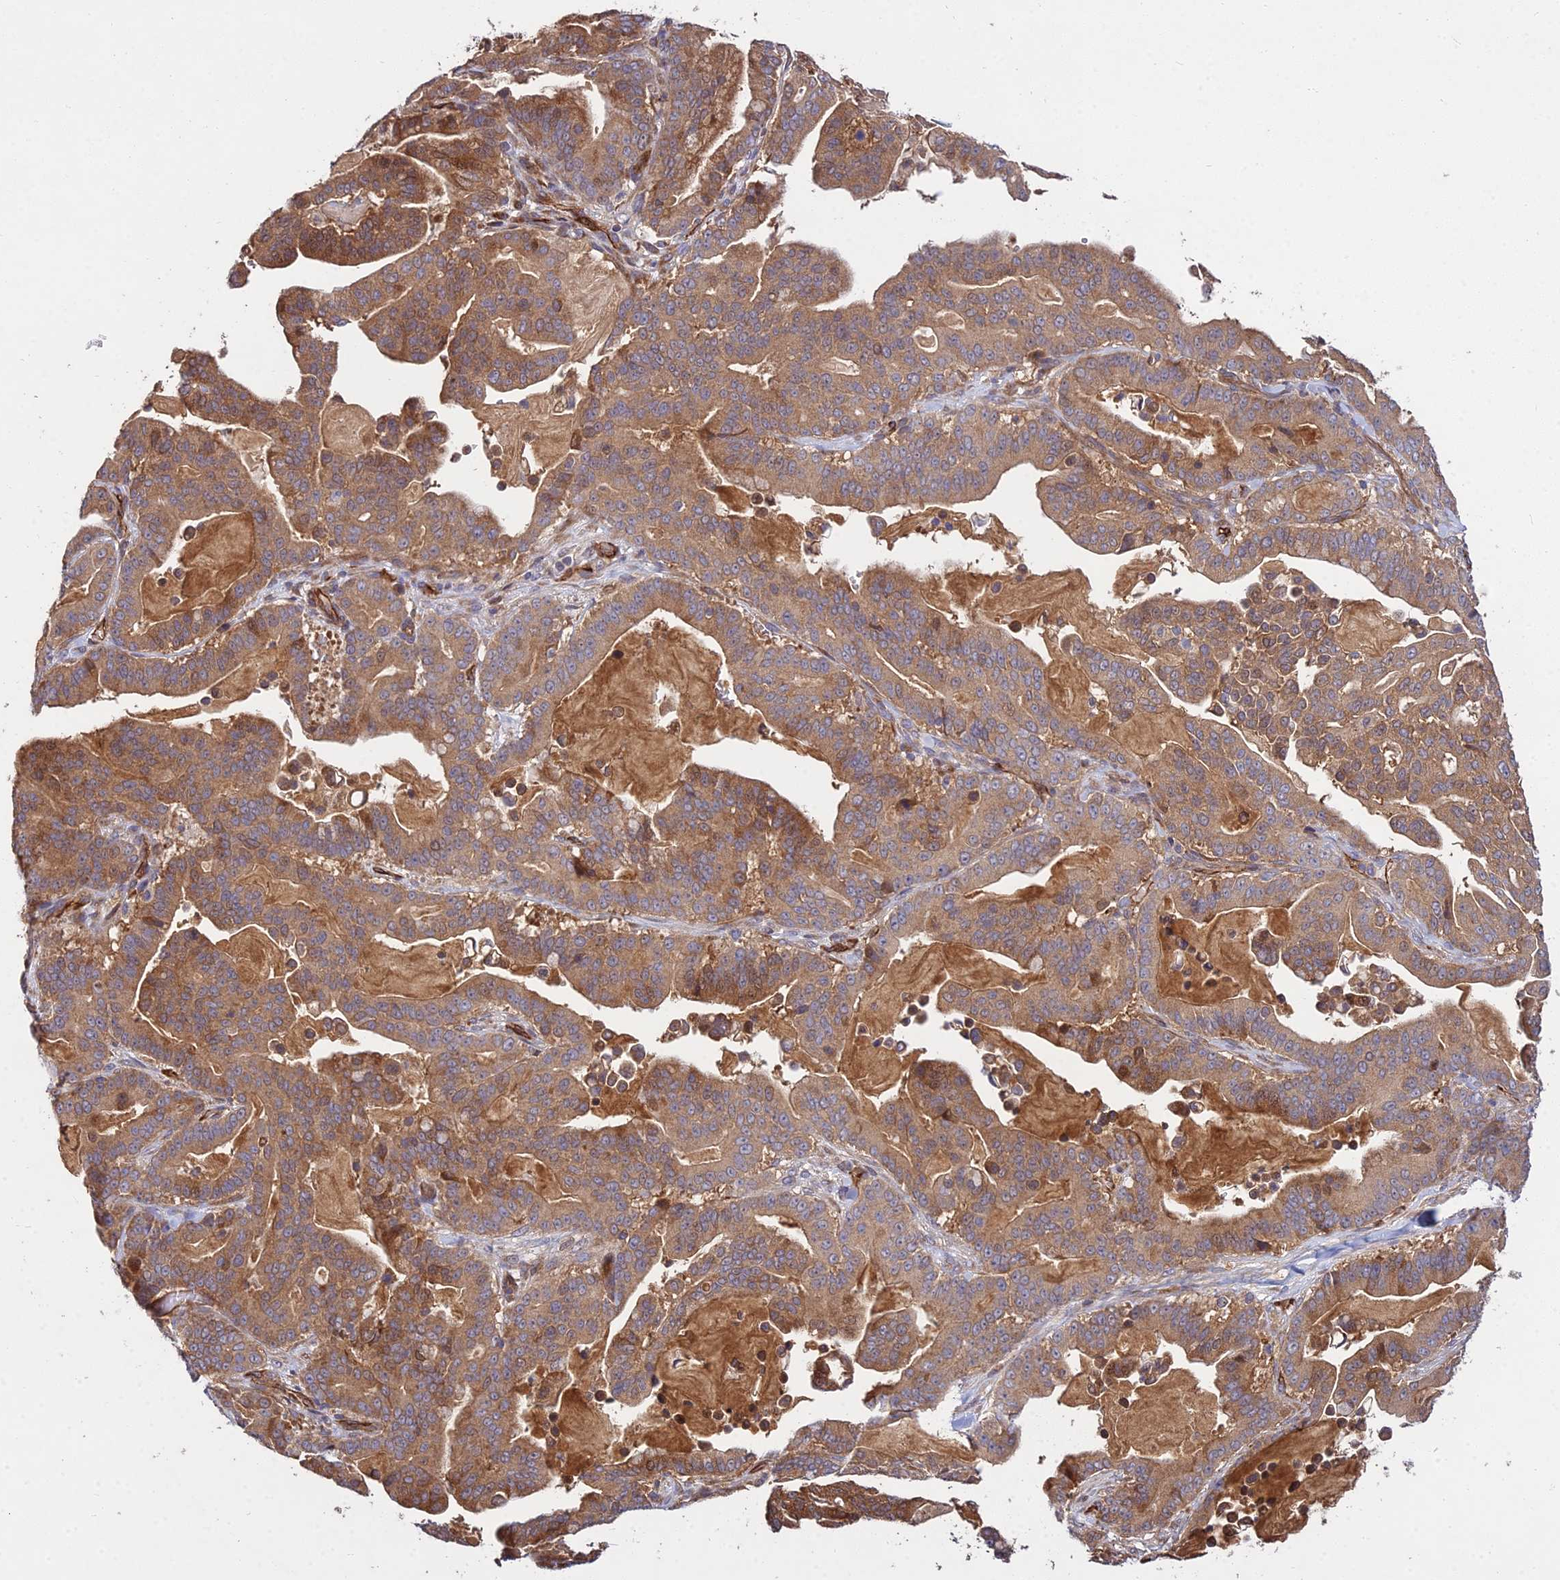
{"staining": {"intensity": "moderate", "quantity": ">75%", "location": "cytoplasmic/membranous"}, "tissue": "pancreatic cancer", "cell_type": "Tumor cells", "image_type": "cancer", "snomed": [{"axis": "morphology", "description": "Adenocarcinoma, NOS"}, {"axis": "topography", "description": "Pancreas"}], "caption": "A histopathology image of human pancreatic cancer (adenocarcinoma) stained for a protein reveals moderate cytoplasmic/membranous brown staining in tumor cells.", "gene": "GRTP1", "patient": {"sex": "male", "age": 63}}